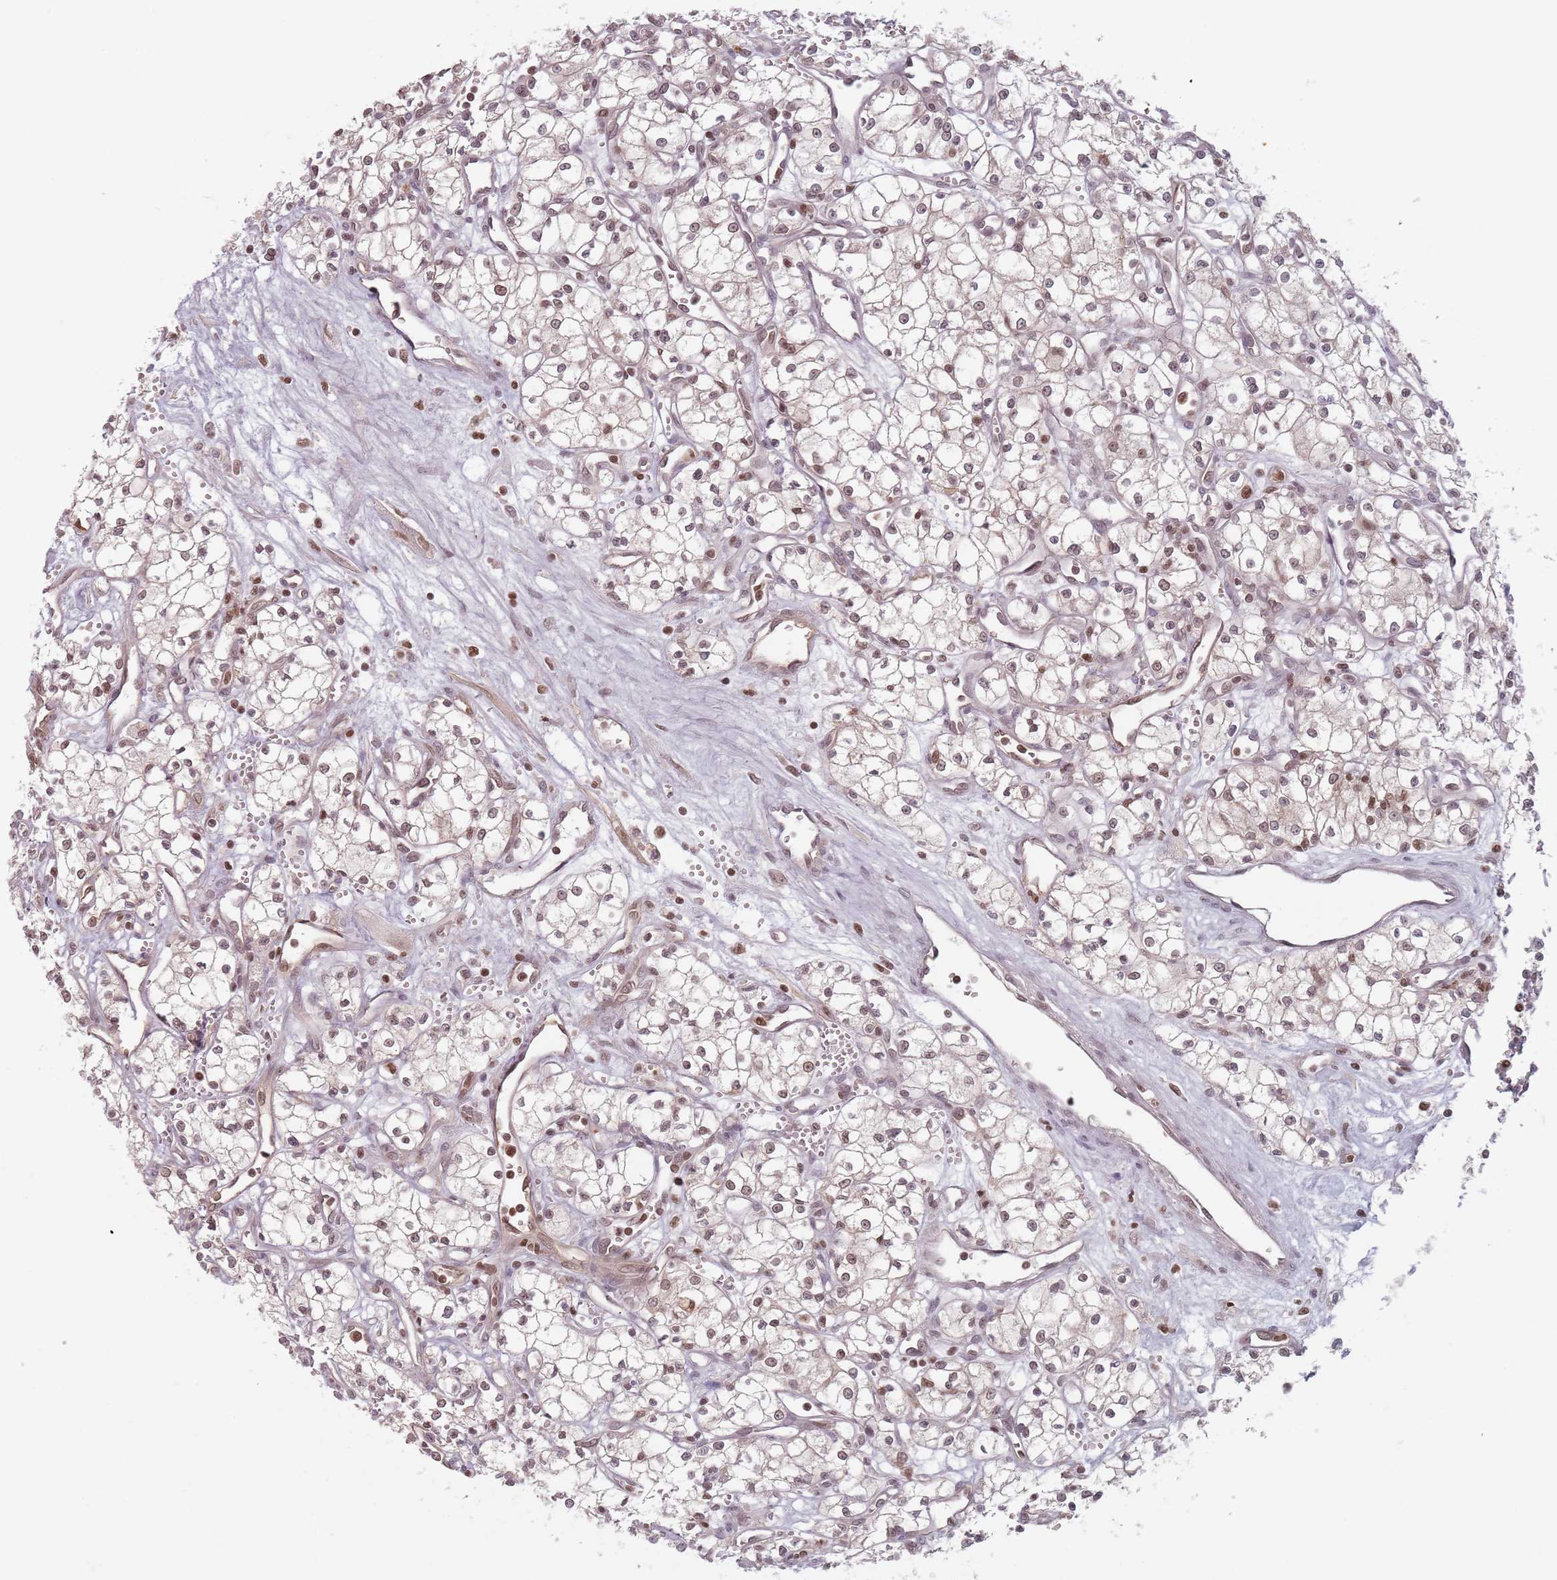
{"staining": {"intensity": "strong", "quantity": "25%-75%", "location": "nuclear"}, "tissue": "renal cancer", "cell_type": "Tumor cells", "image_type": "cancer", "snomed": [{"axis": "morphology", "description": "Adenocarcinoma, NOS"}, {"axis": "topography", "description": "Kidney"}], "caption": "Strong nuclear positivity is seen in about 25%-75% of tumor cells in adenocarcinoma (renal).", "gene": "NUP50", "patient": {"sex": "male", "age": 59}}